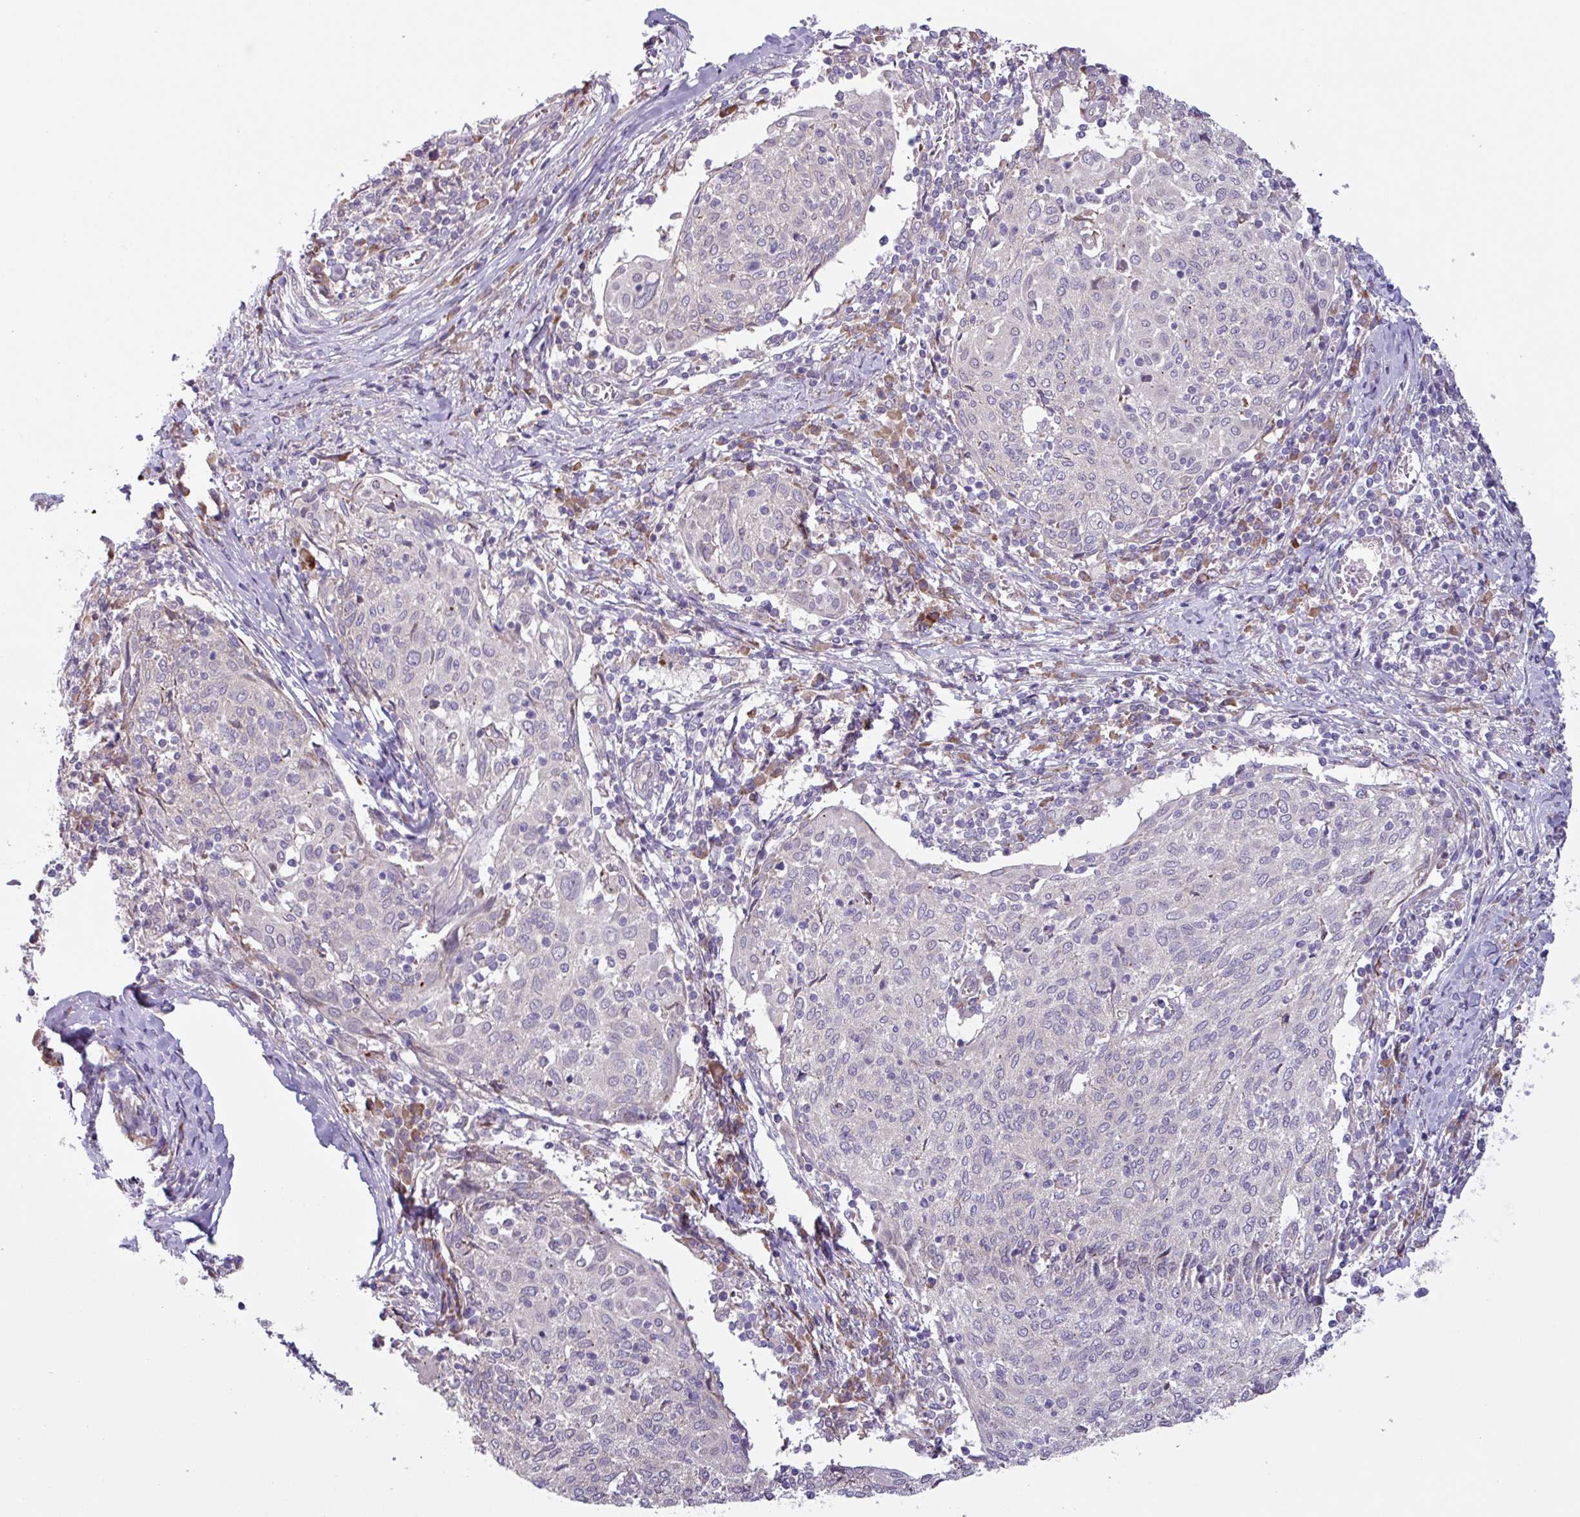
{"staining": {"intensity": "negative", "quantity": "none", "location": "none"}, "tissue": "cervical cancer", "cell_type": "Tumor cells", "image_type": "cancer", "snomed": [{"axis": "morphology", "description": "Squamous cell carcinoma, NOS"}, {"axis": "topography", "description": "Cervix"}], "caption": "This is an immunohistochemistry (IHC) photomicrograph of cervical squamous cell carcinoma. There is no expression in tumor cells.", "gene": "C20orf27", "patient": {"sex": "female", "age": 52}}